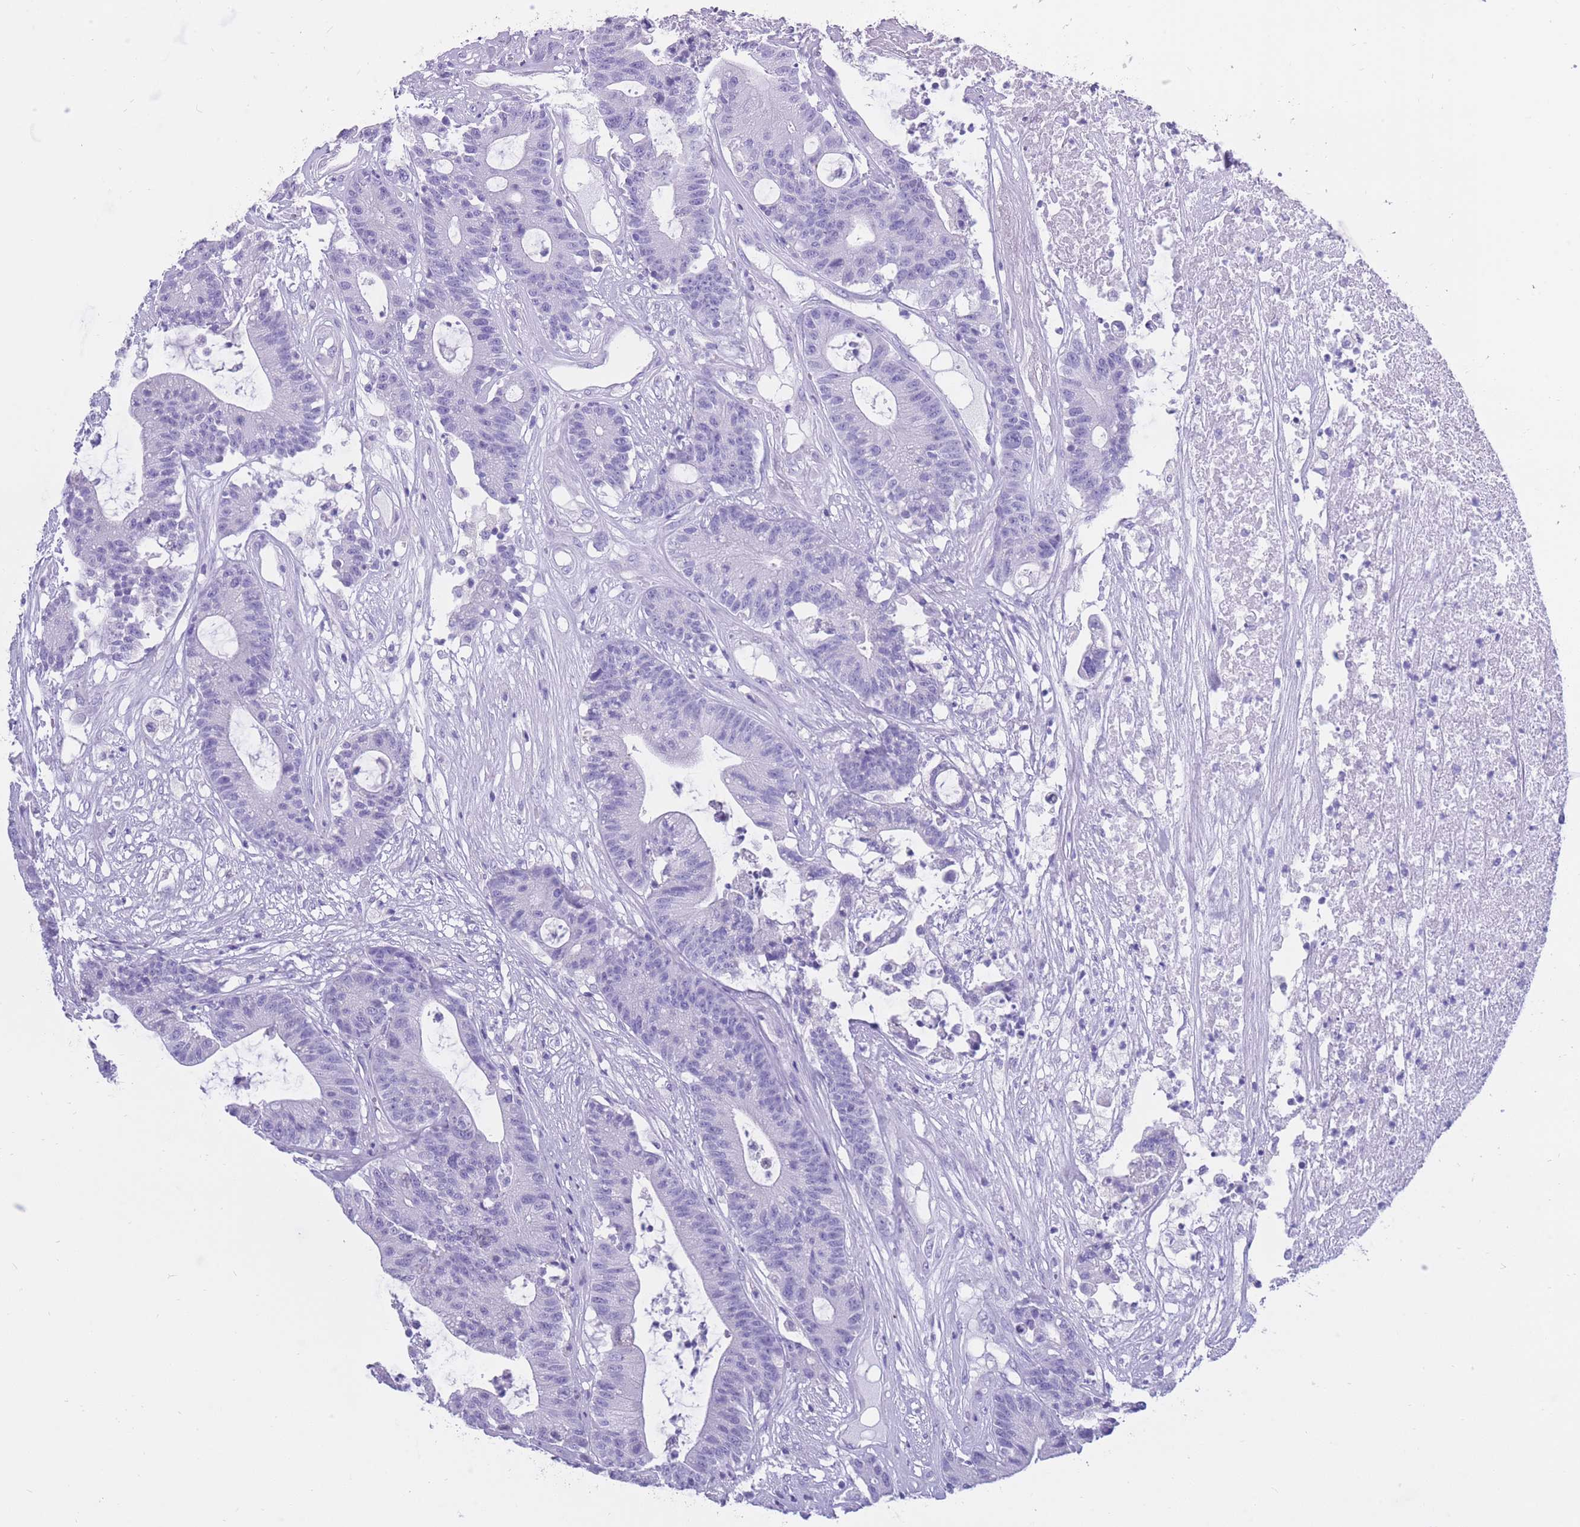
{"staining": {"intensity": "negative", "quantity": "none", "location": "none"}, "tissue": "colorectal cancer", "cell_type": "Tumor cells", "image_type": "cancer", "snomed": [{"axis": "morphology", "description": "Adenocarcinoma, NOS"}, {"axis": "topography", "description": "Colon"}], "caption": "Immunohistochemistry micrograph of human adenocarcinoma (colorectal) stained for a protein (brown), which demonstrates no positivity in tumor cells. (DAB IHC with hematoxylin counter stain).", "gene": "INTS2", "patient": {"sex": "female", "age": 84}}